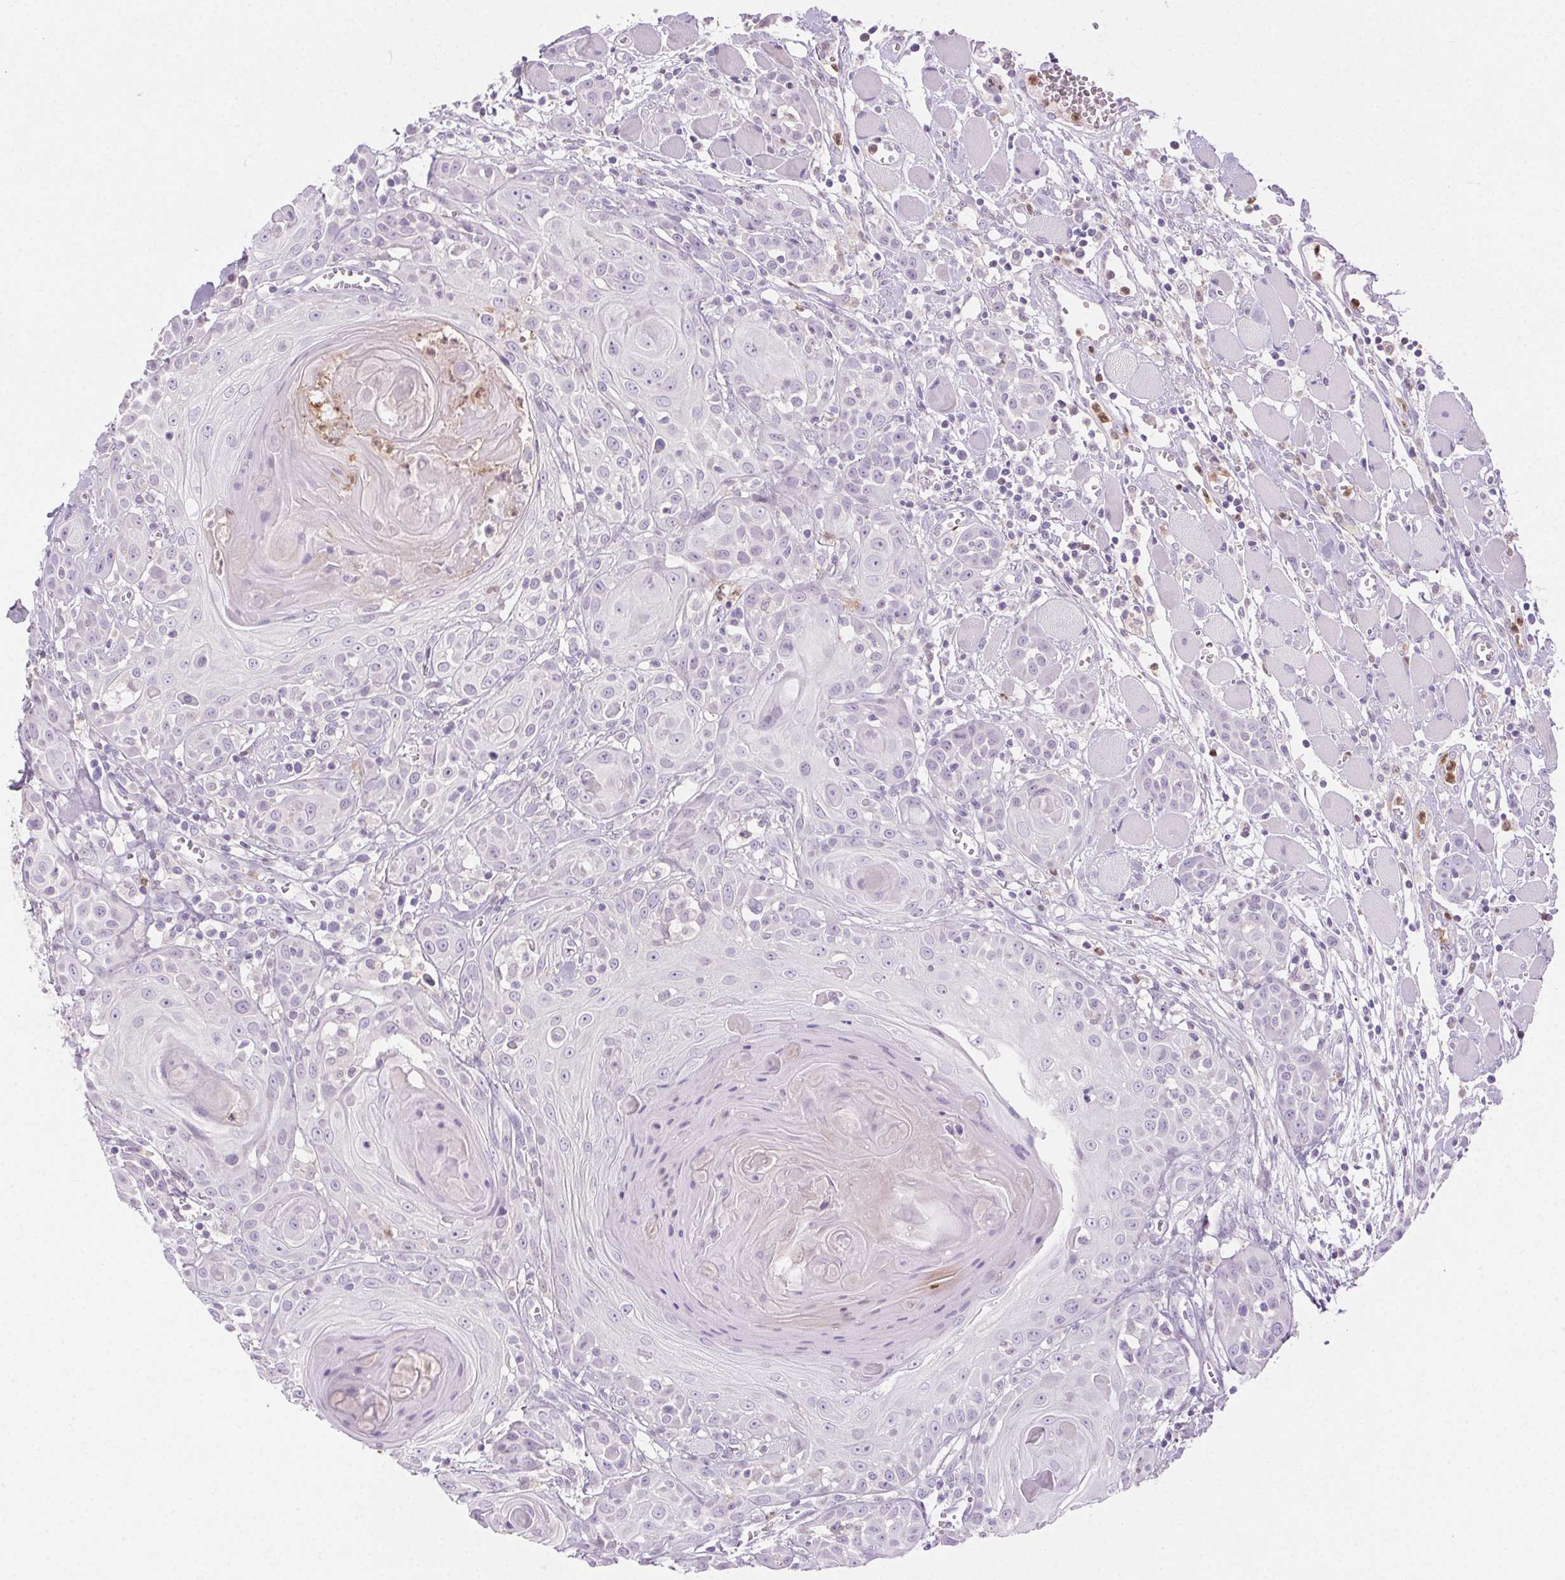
{"staining": {"intensity": "negative", "quantity": "none", "location": "none"}, "tissue": "head and neck cancer", "cell_type": "Tumor cells", "image_type": "cancer", "snomed": [{"axis": "morphology", "description": "Squamous cell carcinoma, NOS"}, {"axis": "topography", "description": "Head-Neck"}], "caption": "Protein analysis of squamous cell carcinoma (head and neck) shows no significant staining in tumor cells.", "gene": "TMEM45A", "patient": {"sex": "female", "age": 80}}